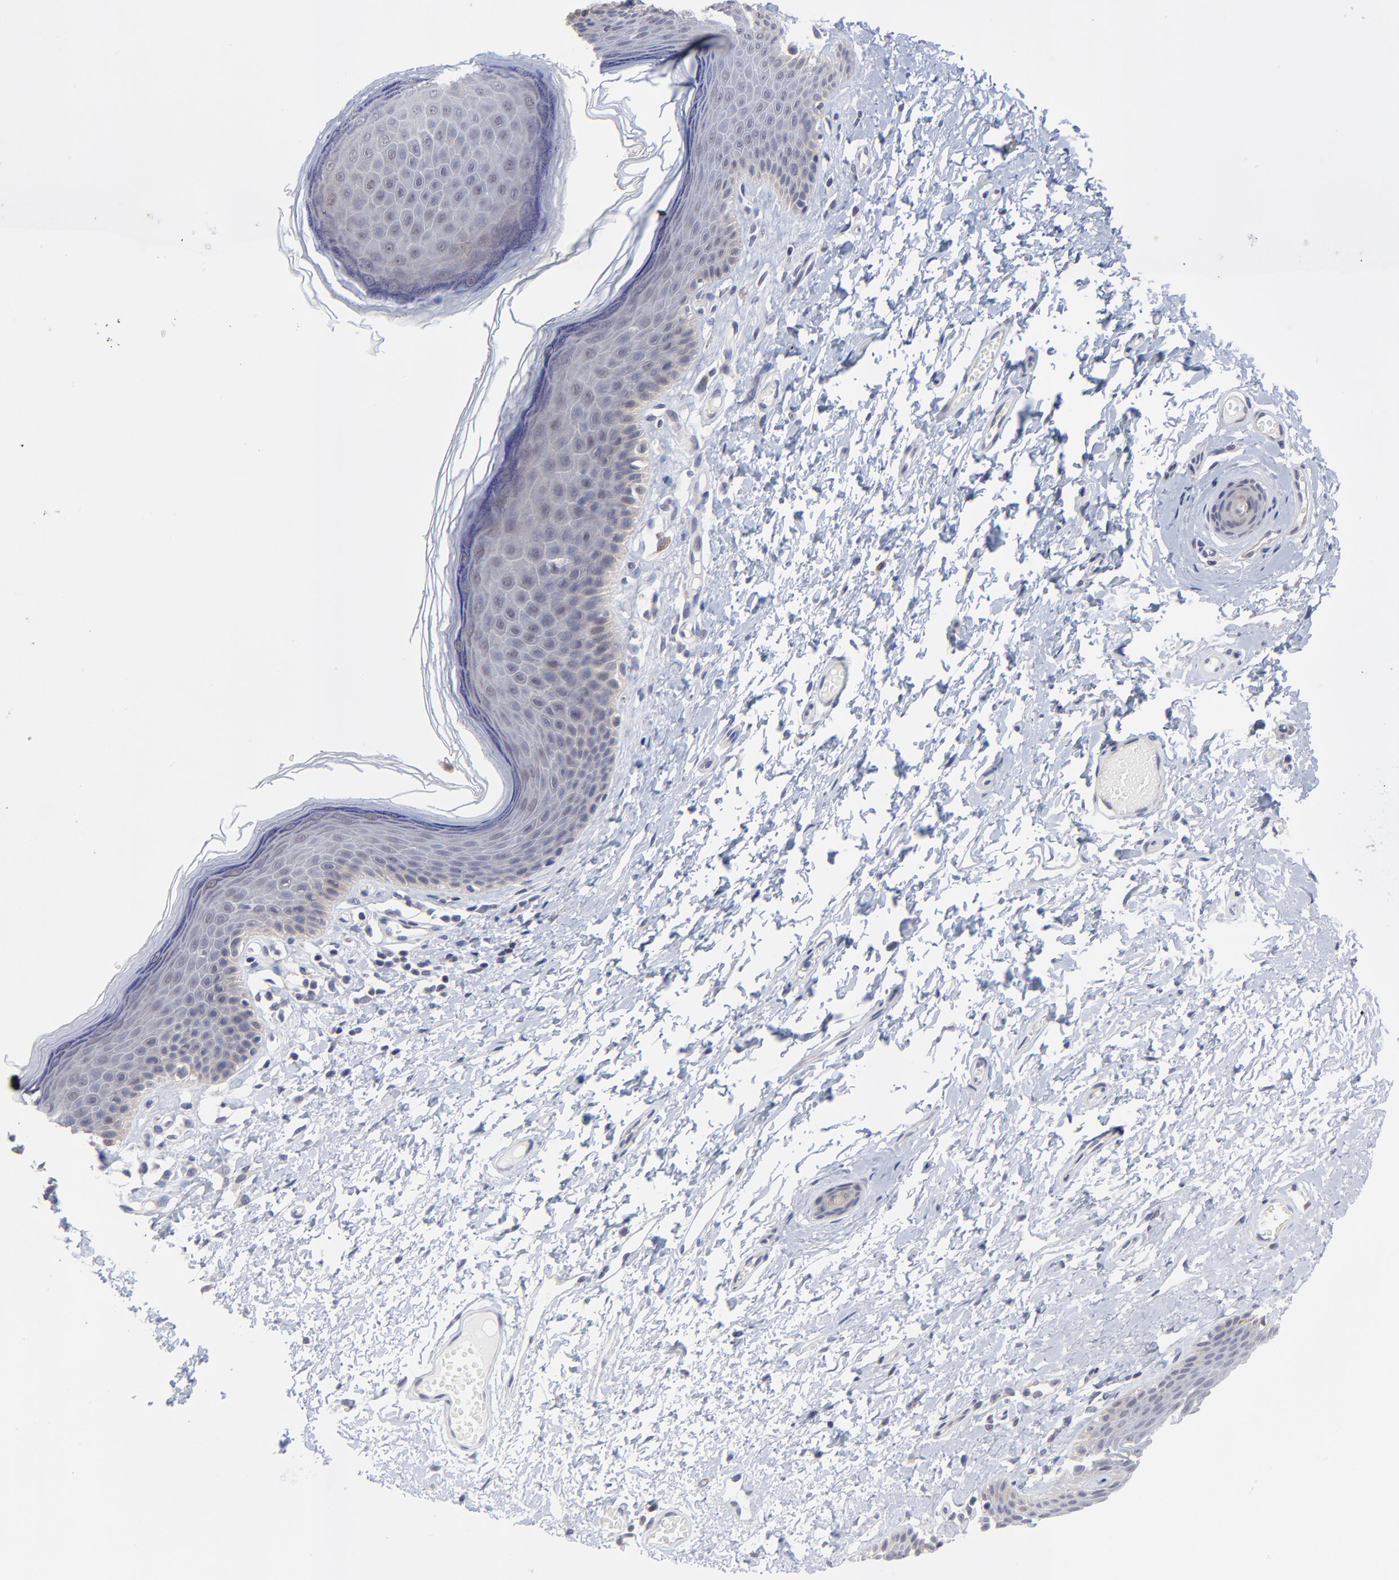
{"staining": {"intensity": "weak", "quantity": "25%-75%", "location": "cytoplasmic/membranous"}, "tissue": "skin", "cell_type": "Epidermal cells", "image_type": "normal", "snomed": [{"axis": "morphology", "description": "Normal tissue, NOS"}, {"axis": "morphology", "description": "Inflammation, NOS"}, {"axis": "topography", "description": "Vulva"}], "caption": "Immunohistochemical staining of unremarkable human skin exhibits low levels of weak cytoplasmic/membranous positivity in about 25%-75% of epidermal cells.", "gene": "FBXO8", "patient": {"sex": "female", "age": 84}}